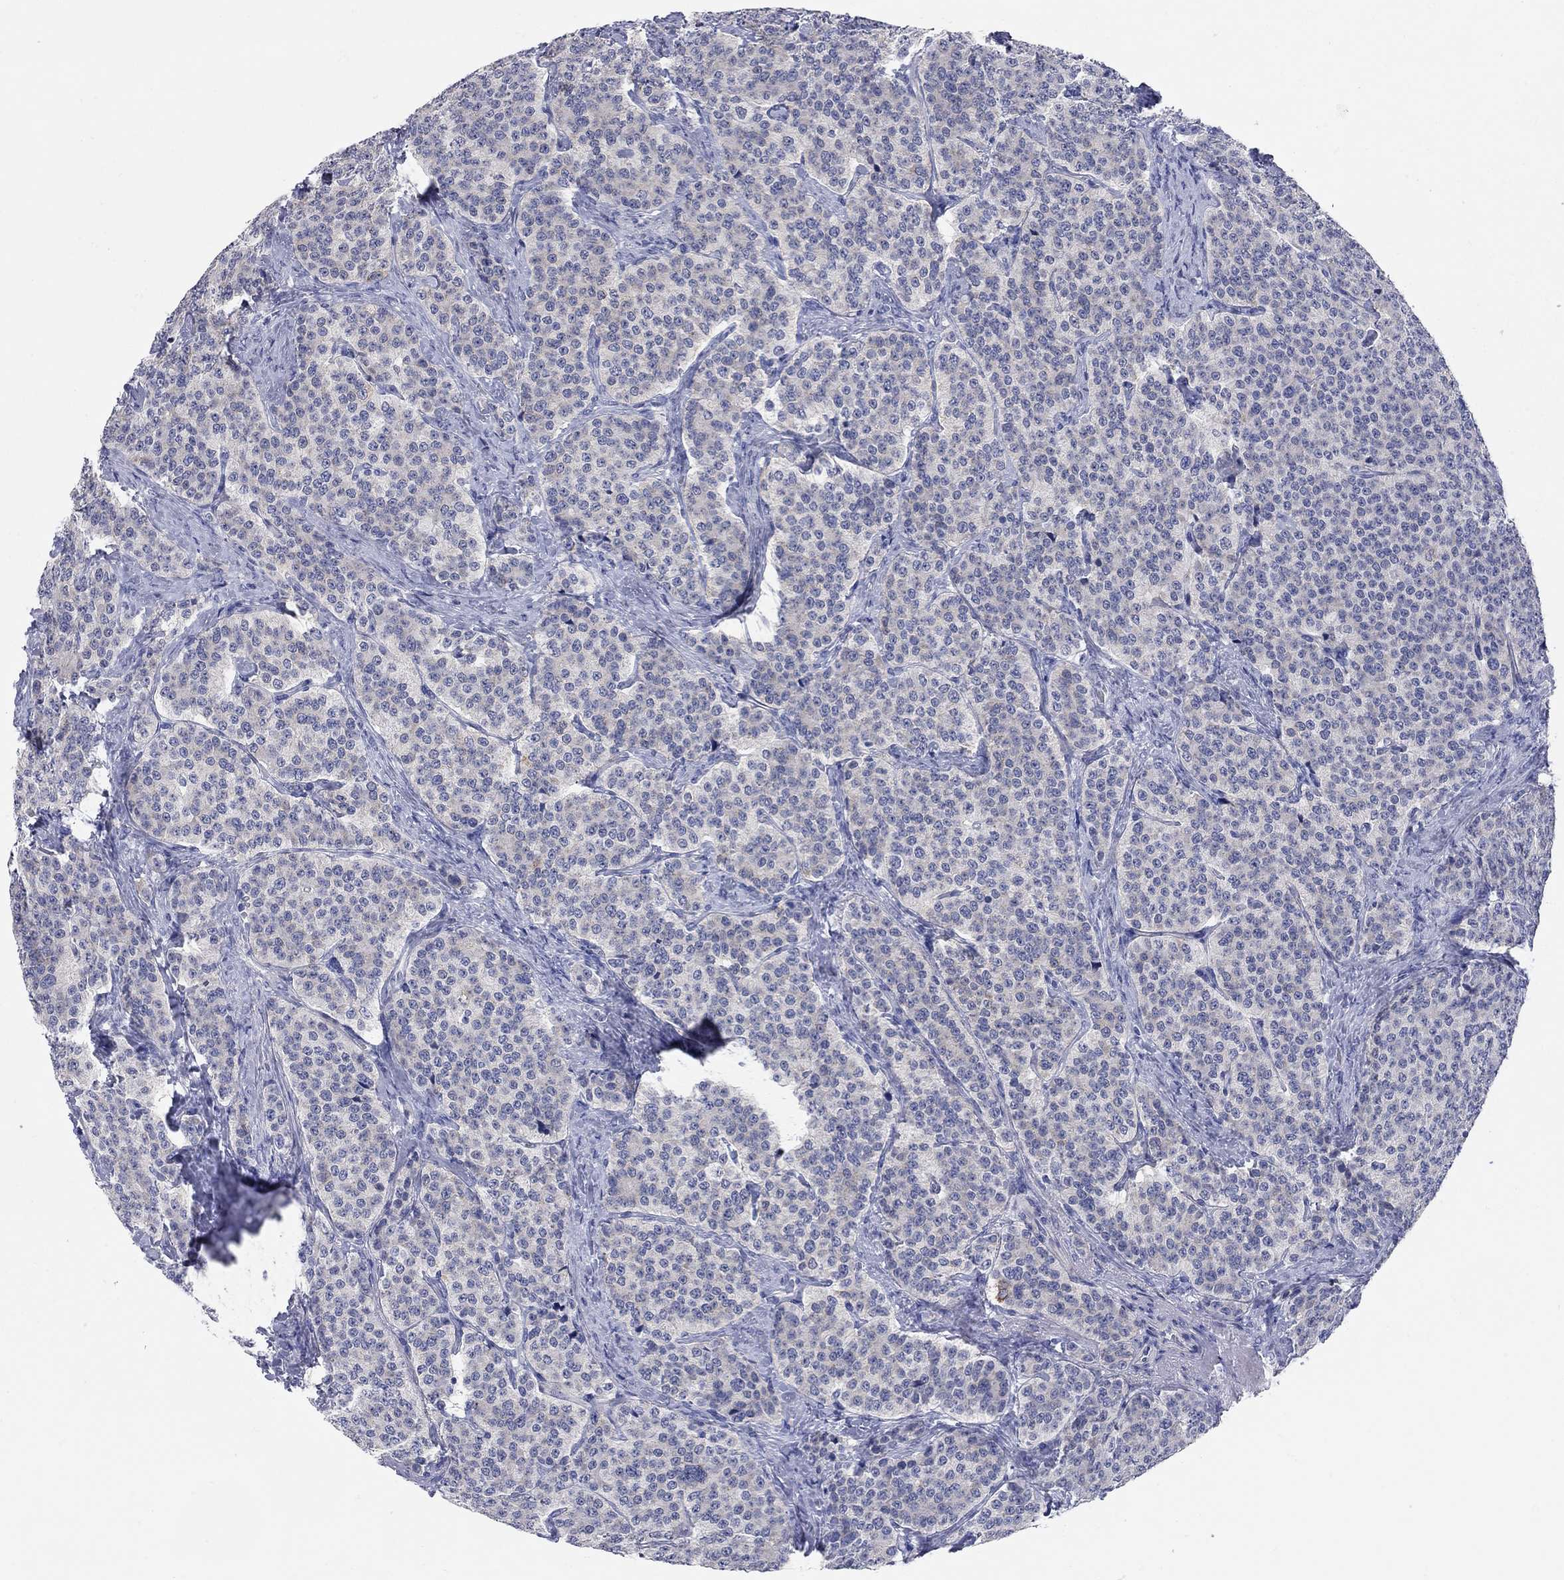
{"staining": {"intensity": "negative", "quantity": "none", "location": "none"}, "tissue": "carcinoid", "cell_type": "Tumor cells", "image_type": "cancer", "snomed": [{"axis": "morphology", "description": "Carcinoid, malignant, NOS"}, {"axis": "topography", "description": "Small intestine"}], "caption": "Tumor cells show no significant expression in carcinoid.", "gene": "WASF3", "patient": {"sex": "female", "age": 58}}